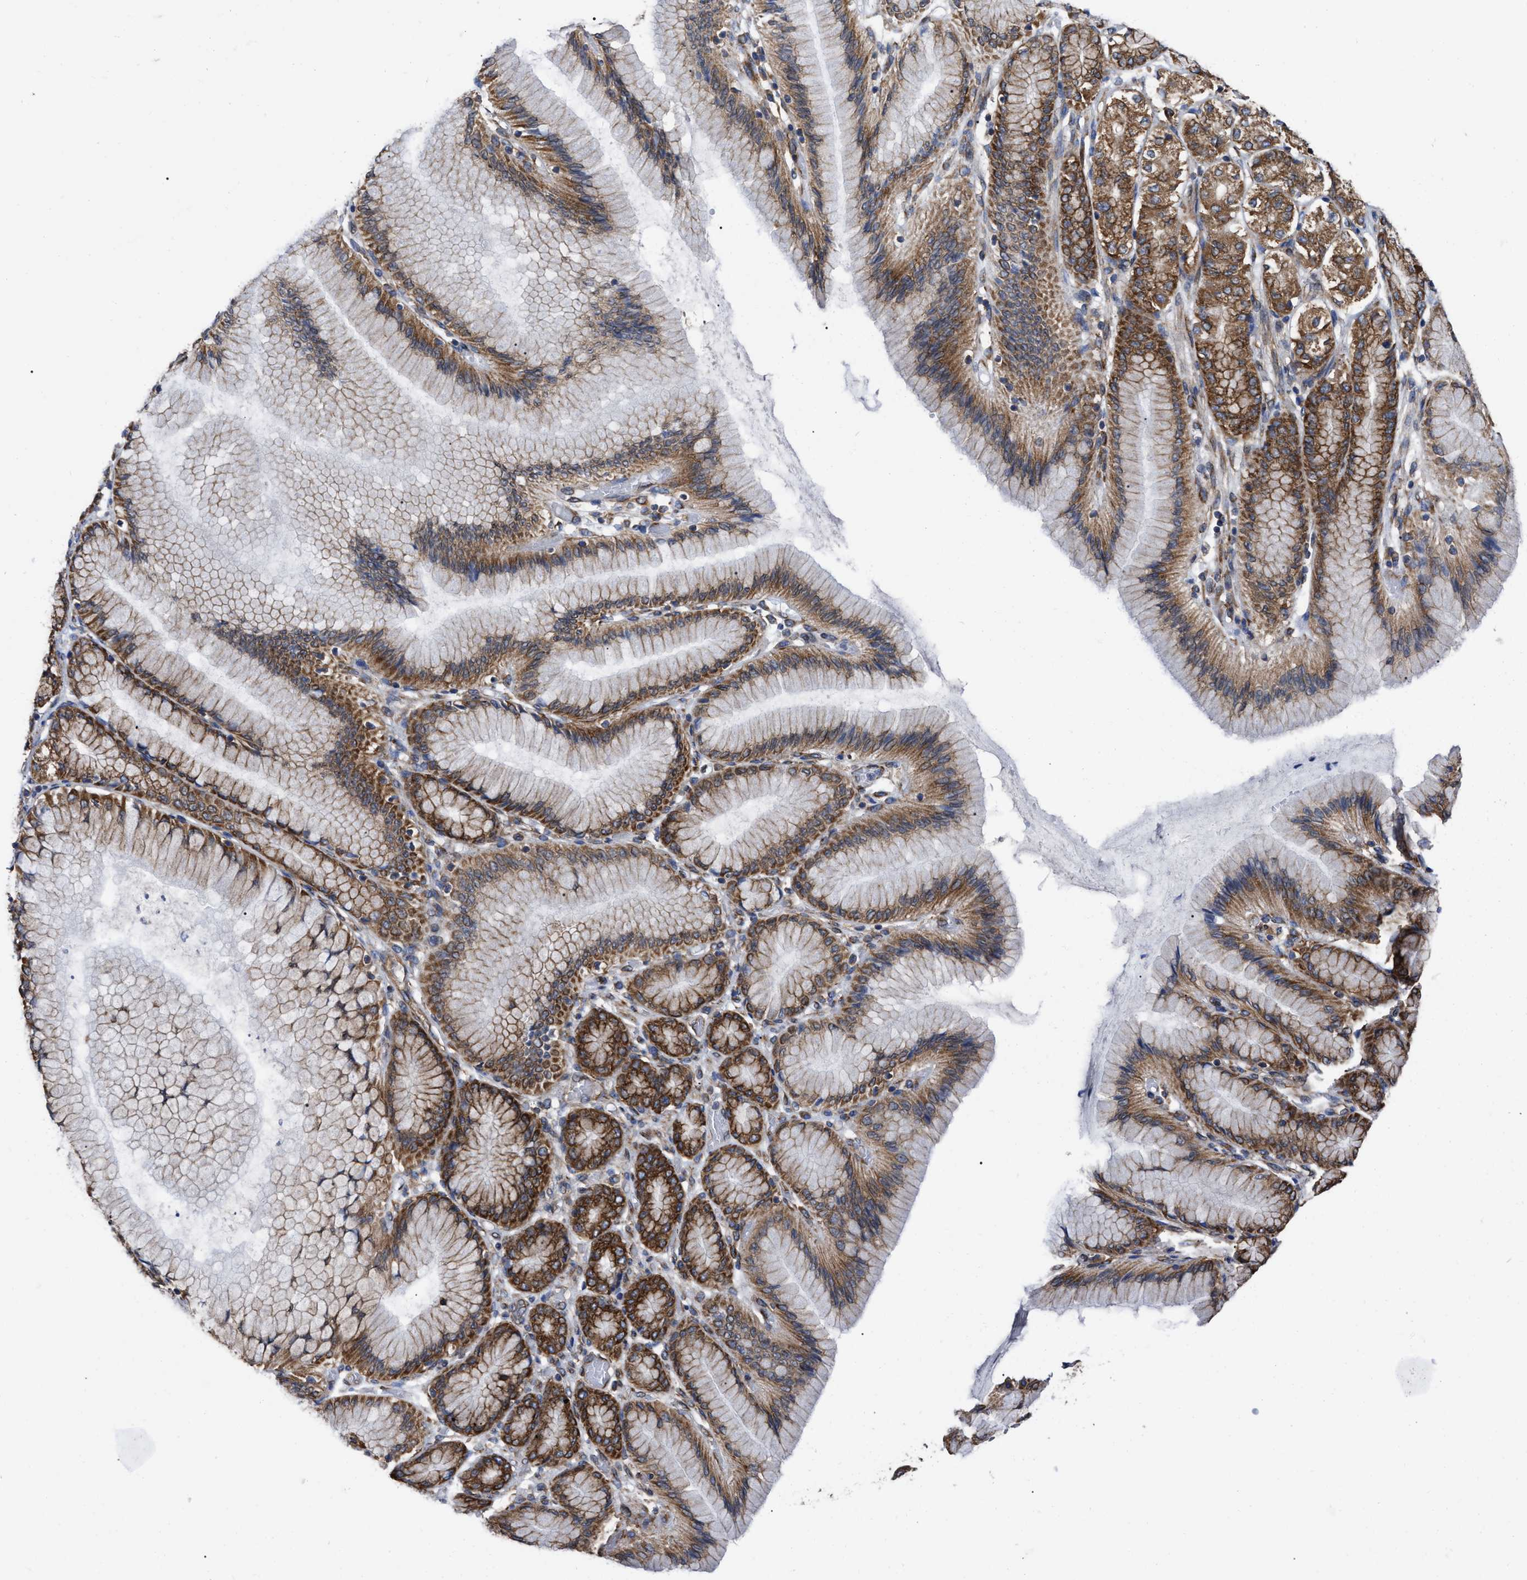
{"staining": {"intensity": "strong", "quantity": ">75%", "location": "cytoplasmic/membranous"}, "tissue": "stomach cancer", "cell_type": "Tumor cells", "image_type": "cancer", "snomed": [{"axis": "morphology", "description": "Adenocarcinoma, NOS"}, {"axis": "topography", "description": "Stomach"}], "caption": "Immunohistochemical staining of stomach cancer (adenocarcinoma) displays strong cytoplasmic/membranous protein positivity in about >75% of tumor cells.", "gene": "FAM120A", "patient": {"sex": "female", "age": 65}}